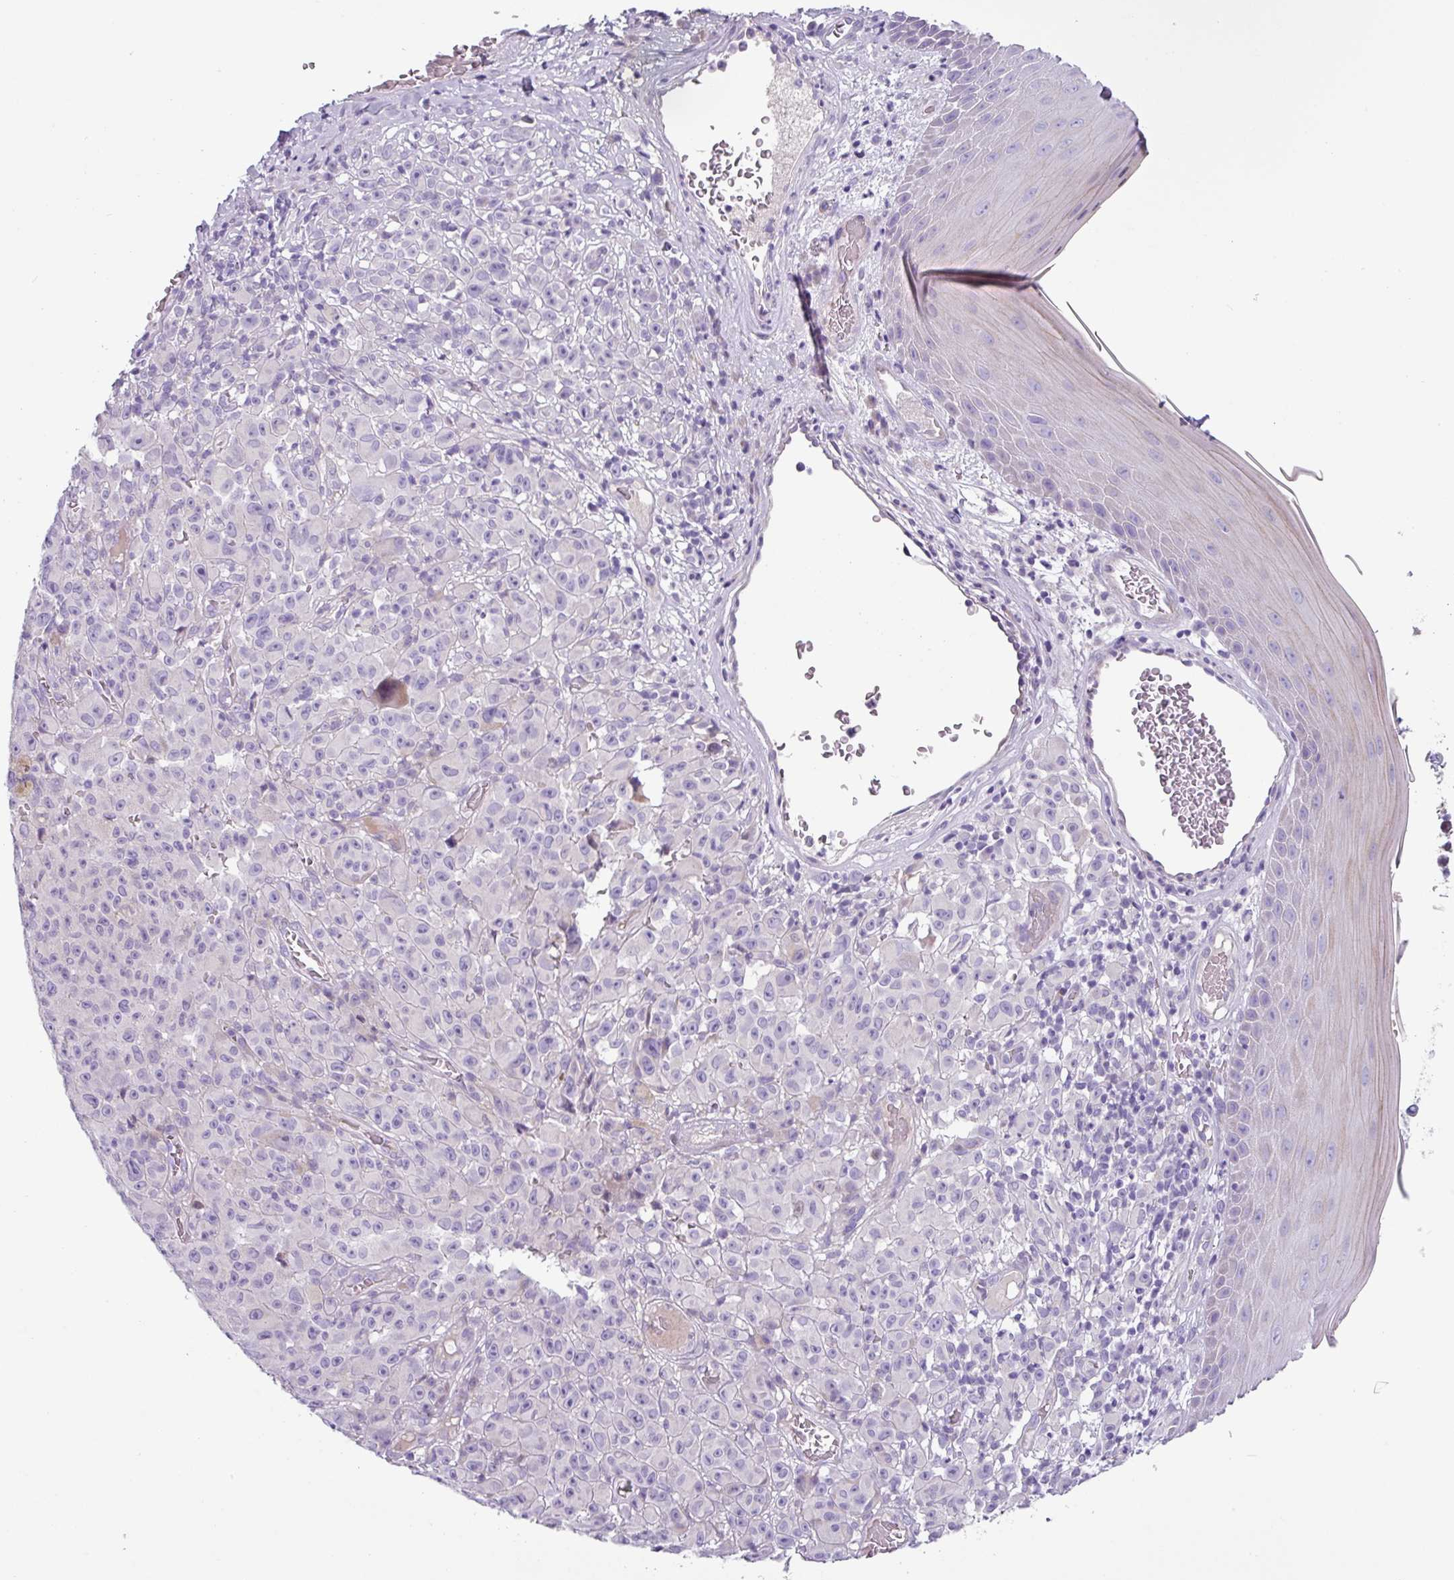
{"staining": {"intensity": "negative", "quantity": "none", "location": "none"}, "tissue": "melanoma", "cell_type": "Tumor cells", "image_type": "cancer", "snomed": [{"axis": "morphology", "description": "Malignant melanoma, NOS"}, {"axis": "topography", "description": "Skin"}], "caption": "Melanoma stained for a protein using IHC demonstrates no expression tumor cells.", "gene": "RGS16", "patient": {"sex": "female", "age": 82}}